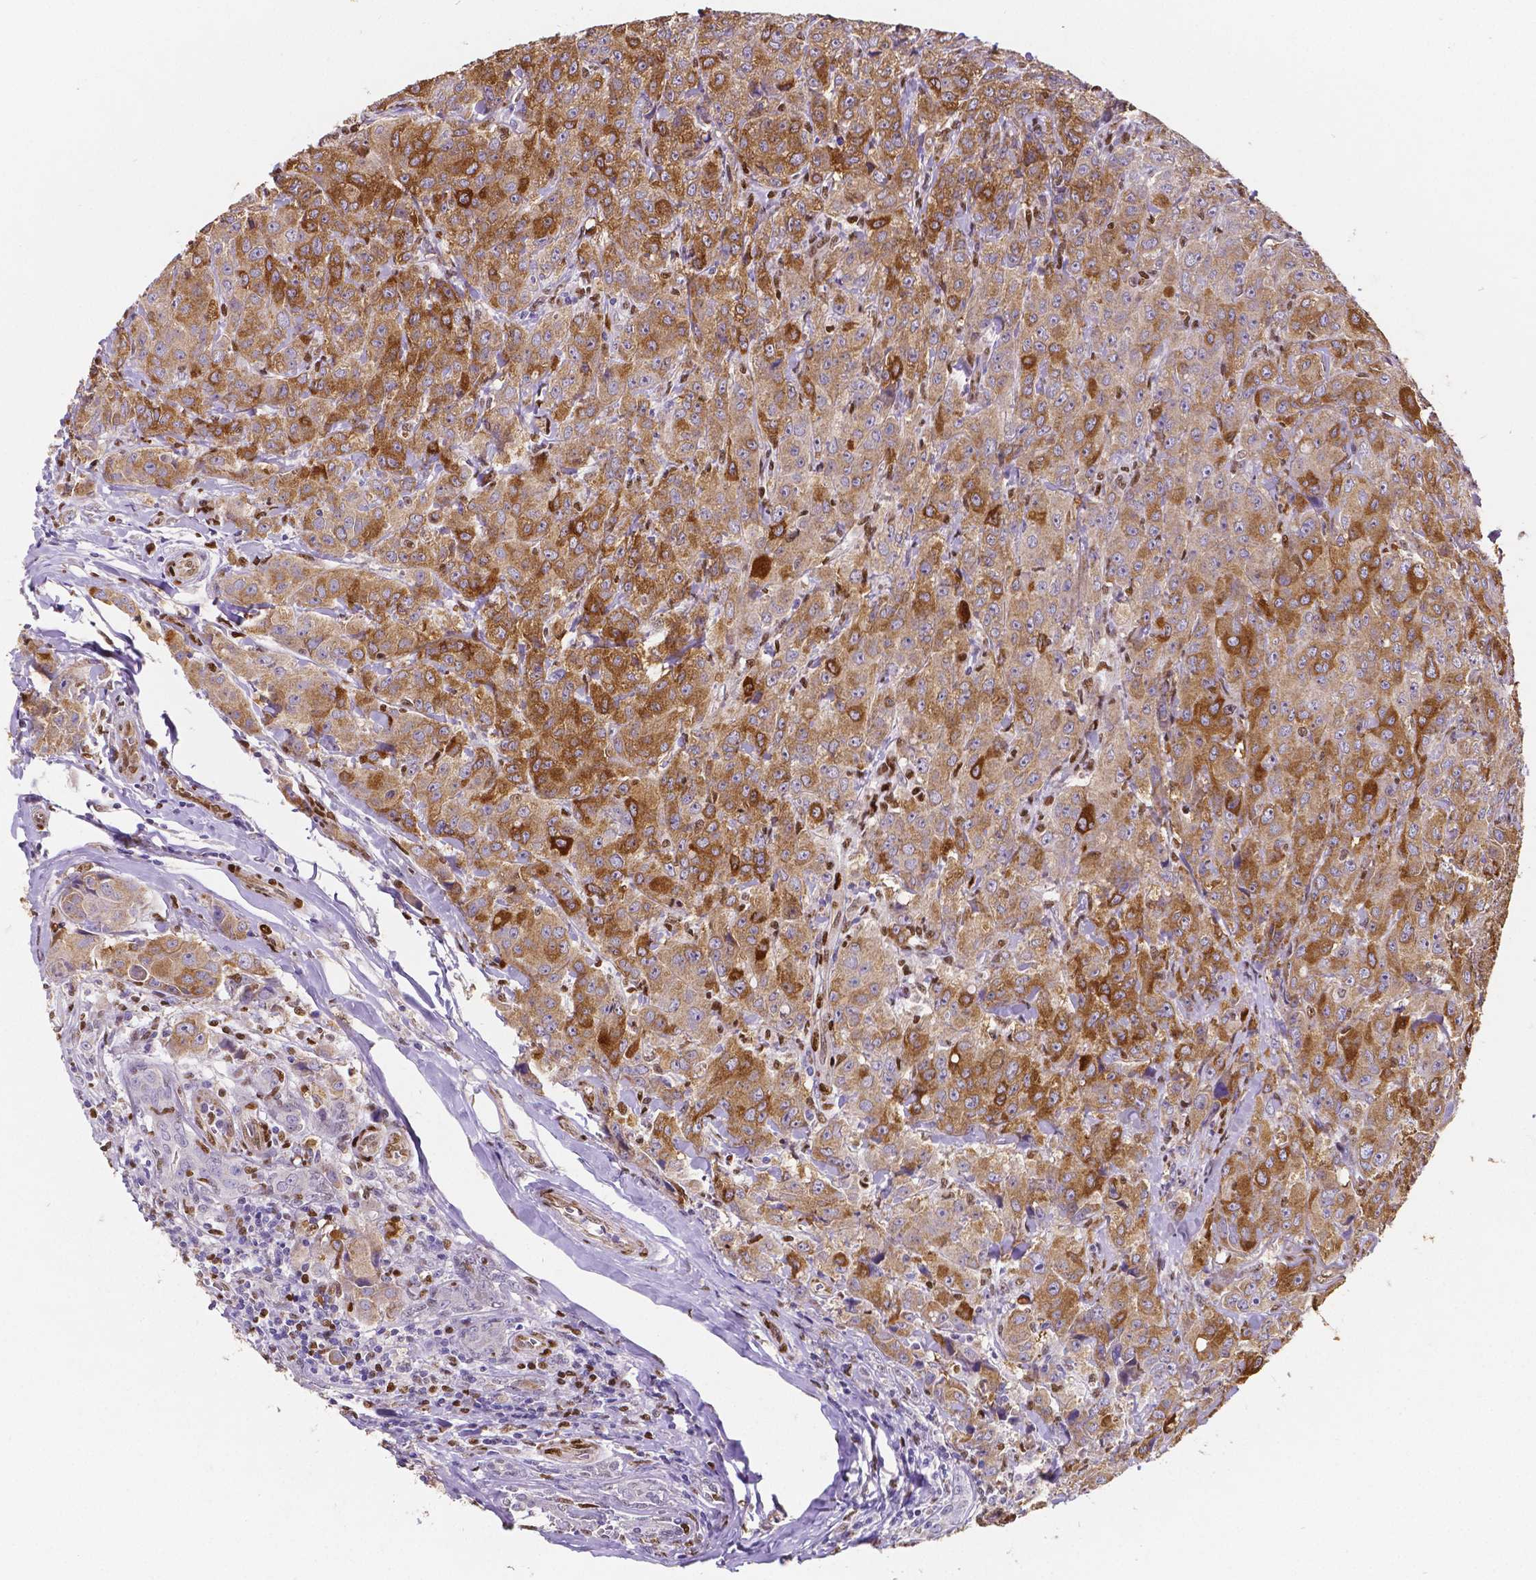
{"staining": {"intensity": "strong", "quantity": ">75%", "location": "cytoplasmic/membranous"}, "tissue": "breast cancer", "cell_type": "Tumor cells", "image_type": "cancer", "snomed": [{"axis": "morphology", "description": "Duct carcinoma"}, {"axis": "topography", "description": "Breast"}], "caption": "High-magnification brightfield microscopy of breast cancer stained with DAB (3,3'-diaminobenzidine) (brown) and counterstained with hematoxylin (blue). tumor cells exhibit strong cytoplasmic/membranous staining is present in approximately>75% of cells.", "gene": "MEF2C", "patient": {"sex": "female", "age": 43}}